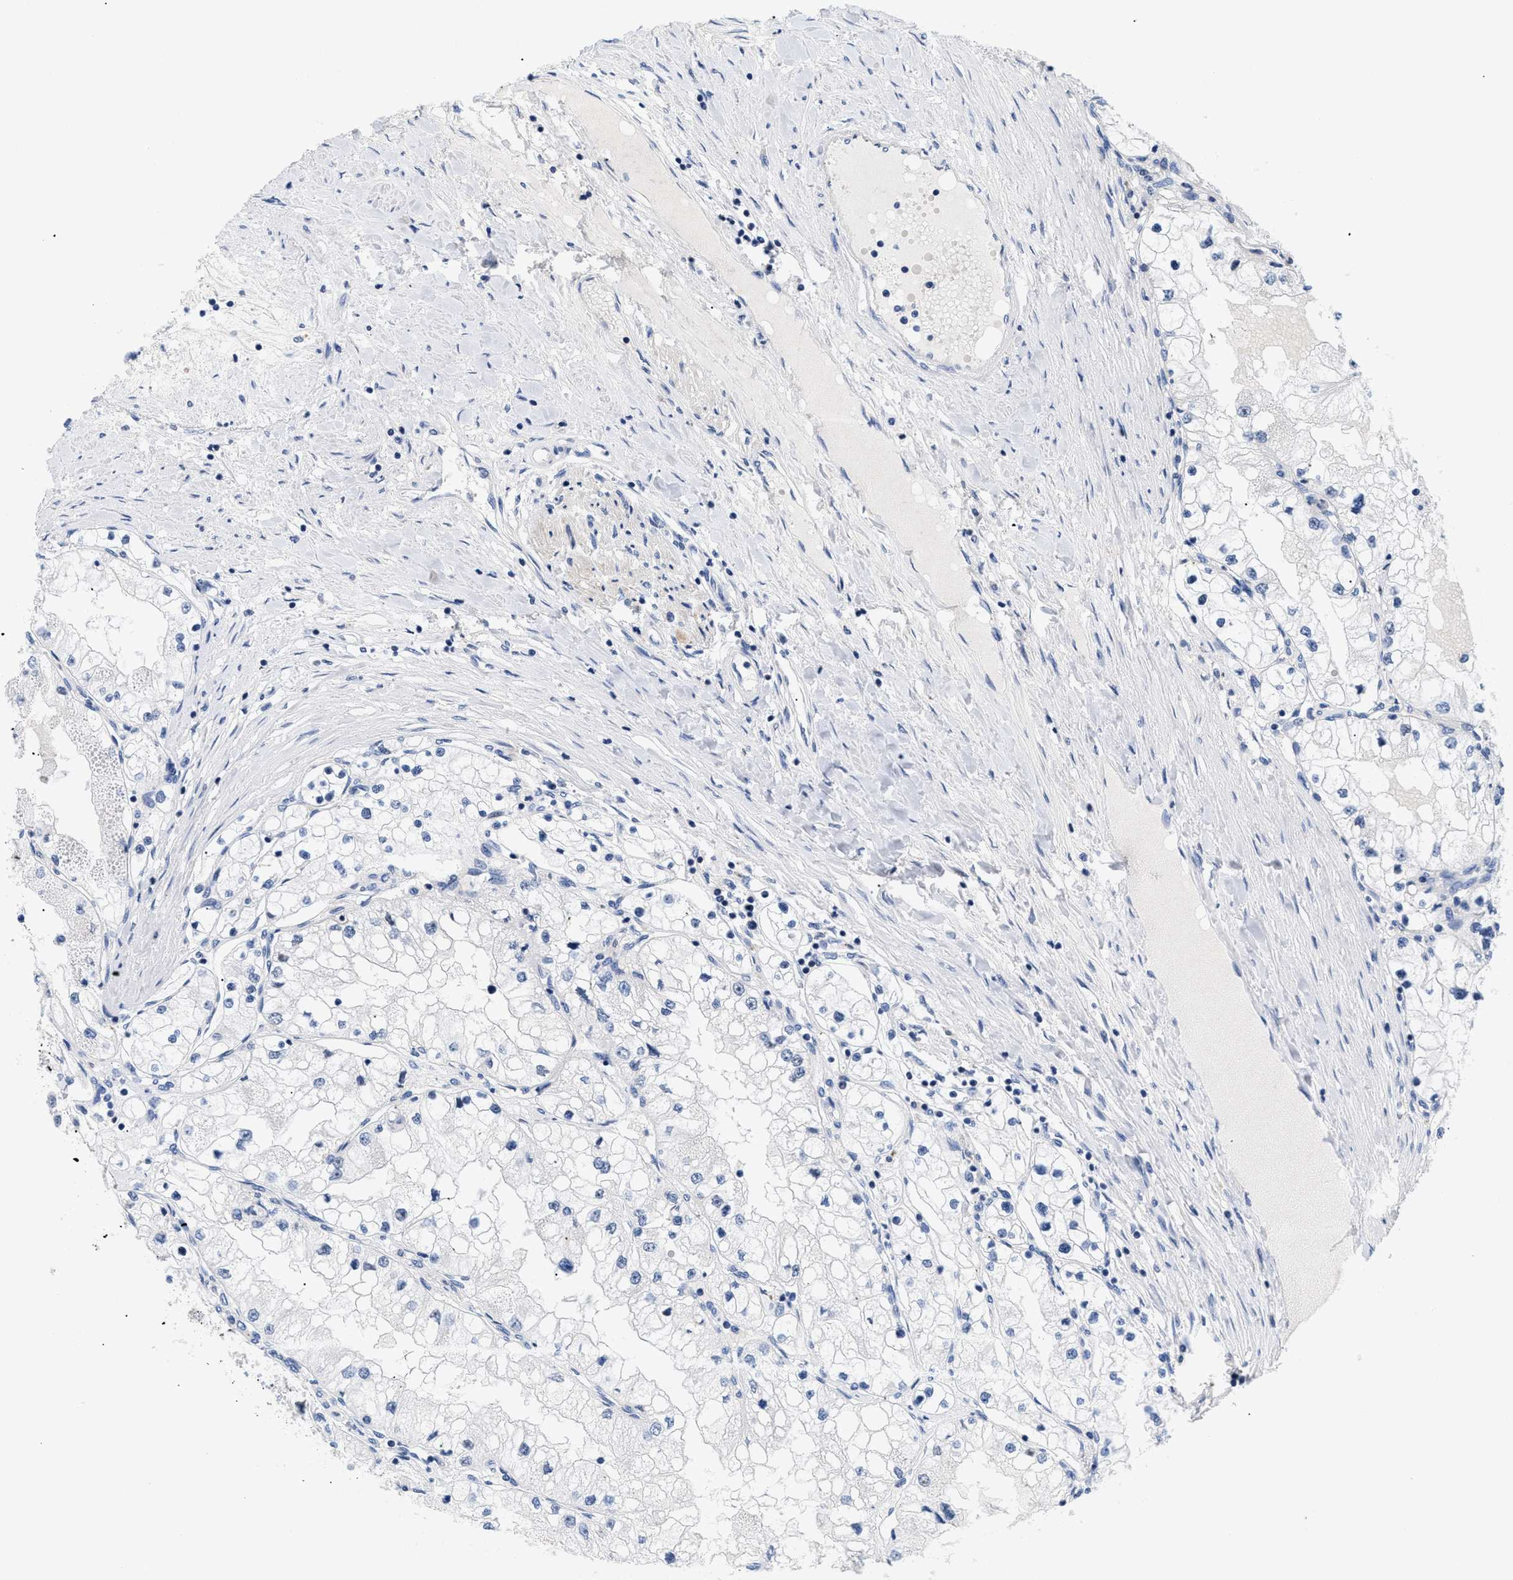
{"staining": {"intensity": "negative", "quantity": "none", "location": "none"}, "tissue": "renal cancer", "cell_type": "Tumor cells", "image_type": "cancer", "snomed": [{"axis": "morphology", "description": "Adenocarcinoma, NOS"}, {"axis": "topography", "description": "Kidney"}], "caption": "Protein analysis of adenocarcinoma (renal) demonstrates no significant staining in tumor cells.", "gene": "PITHD1", "patient": {"sex": "male", "age": 68}}